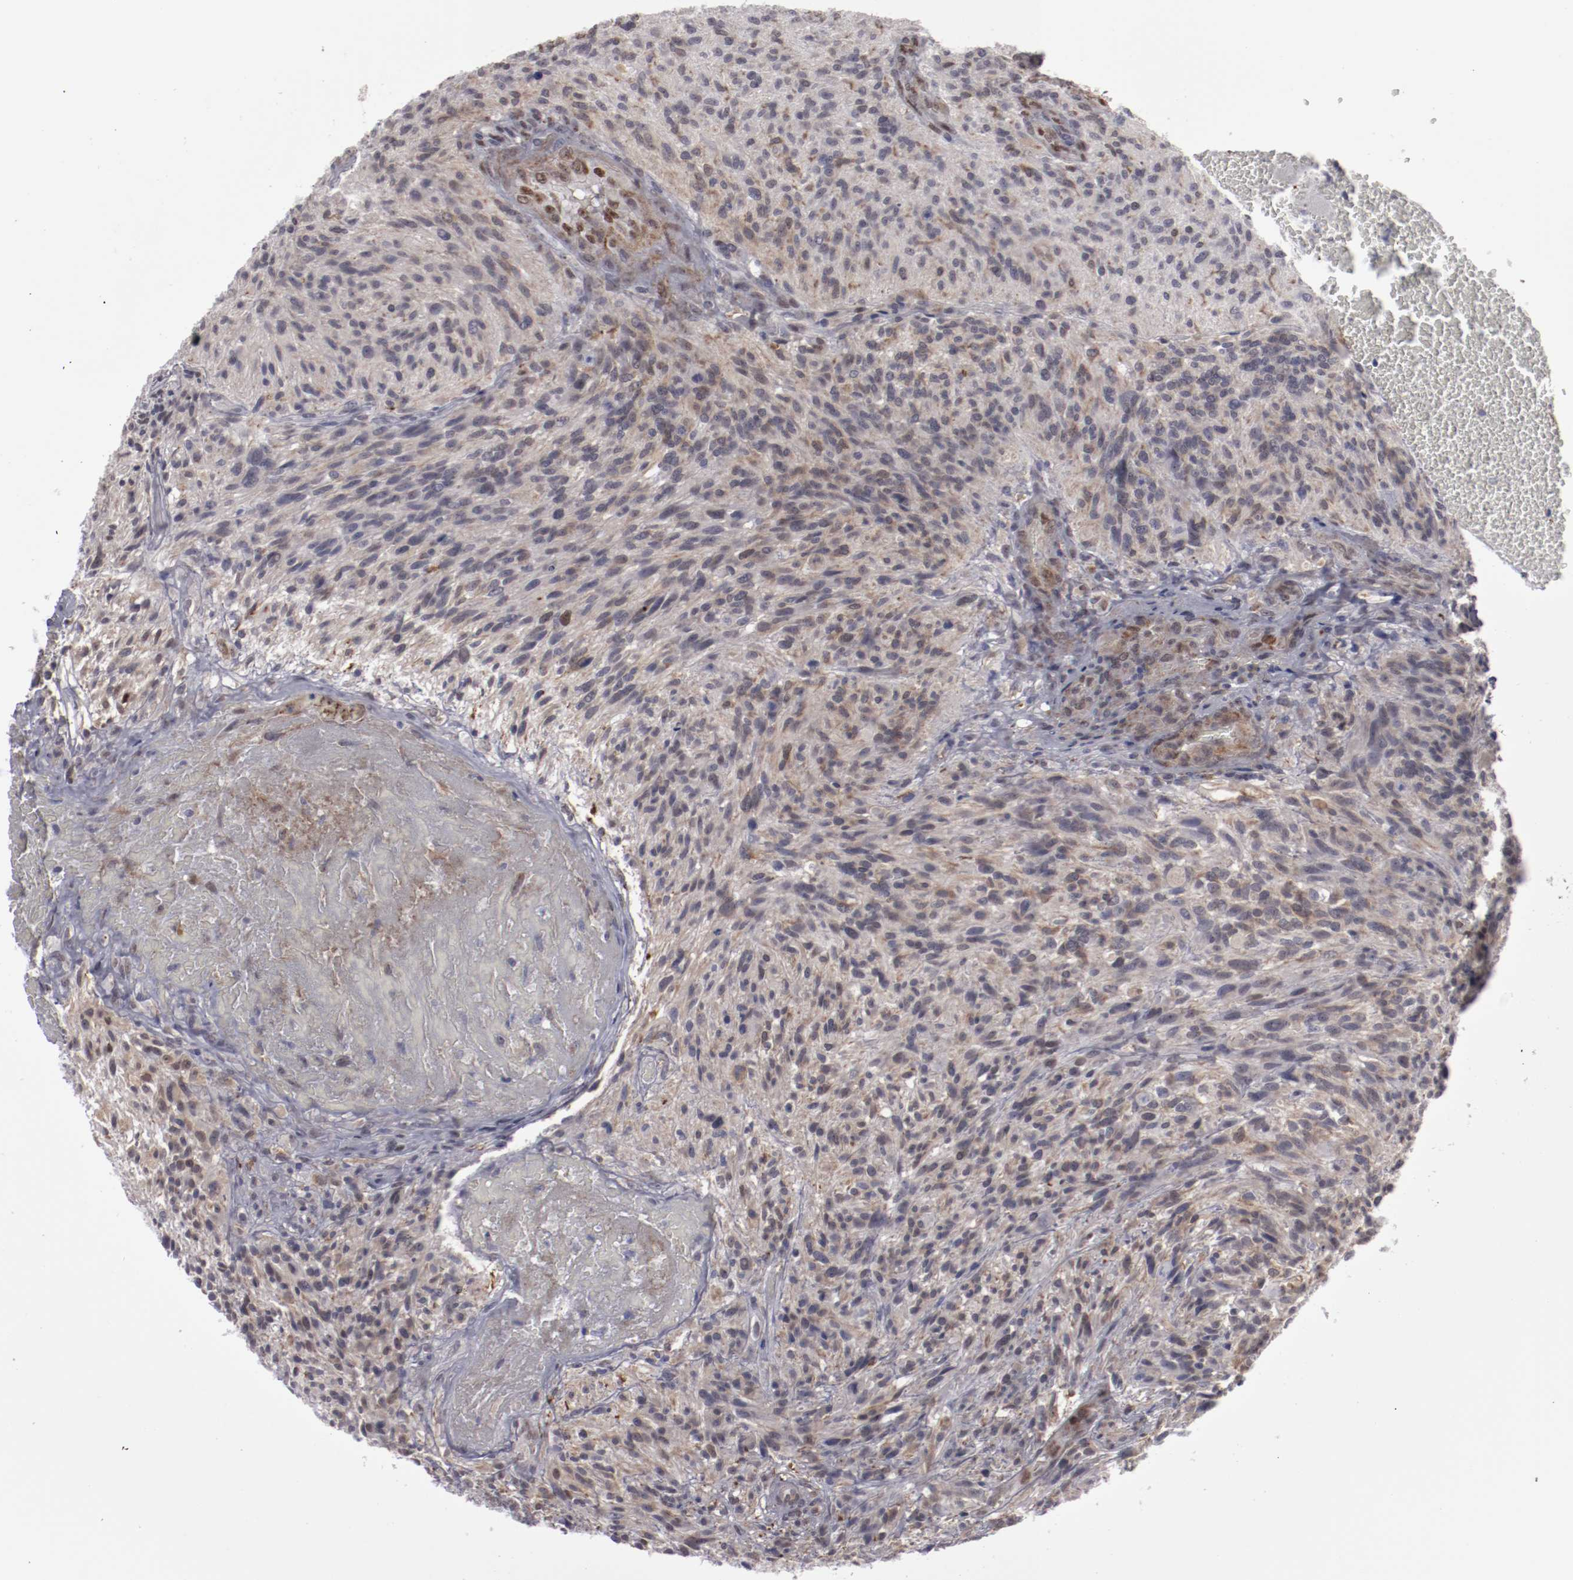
{"staining": {"intensity": "weak", "quantity": ">75%", "location": "cytoplasmic/membranous,nuclear"}, "tissue": "glioma", "cell_type": "Tumor cells", "image_type": "cancer", "snomed": [{"axis": "morphology", "description": "Normal tissue, NOS"}, {"axis": "morphology", "description": "Glioma, malignant, High grade"}, {"axis": "topography", "description": "Cerebral cortex"}], "caption": "A photomicrograph of human glioma stained for a protein exhibits weak cytoplasmic/membranous and nuclear brown staining in tumor cells. Using DAB (3,3'-diaminobenzidine) (brown) and hematoxylin (blue) stains, captured at high magnification using brightfield microscopy.", "gene": "LEF1", "patient": {"sex": "male", "age": 75}}